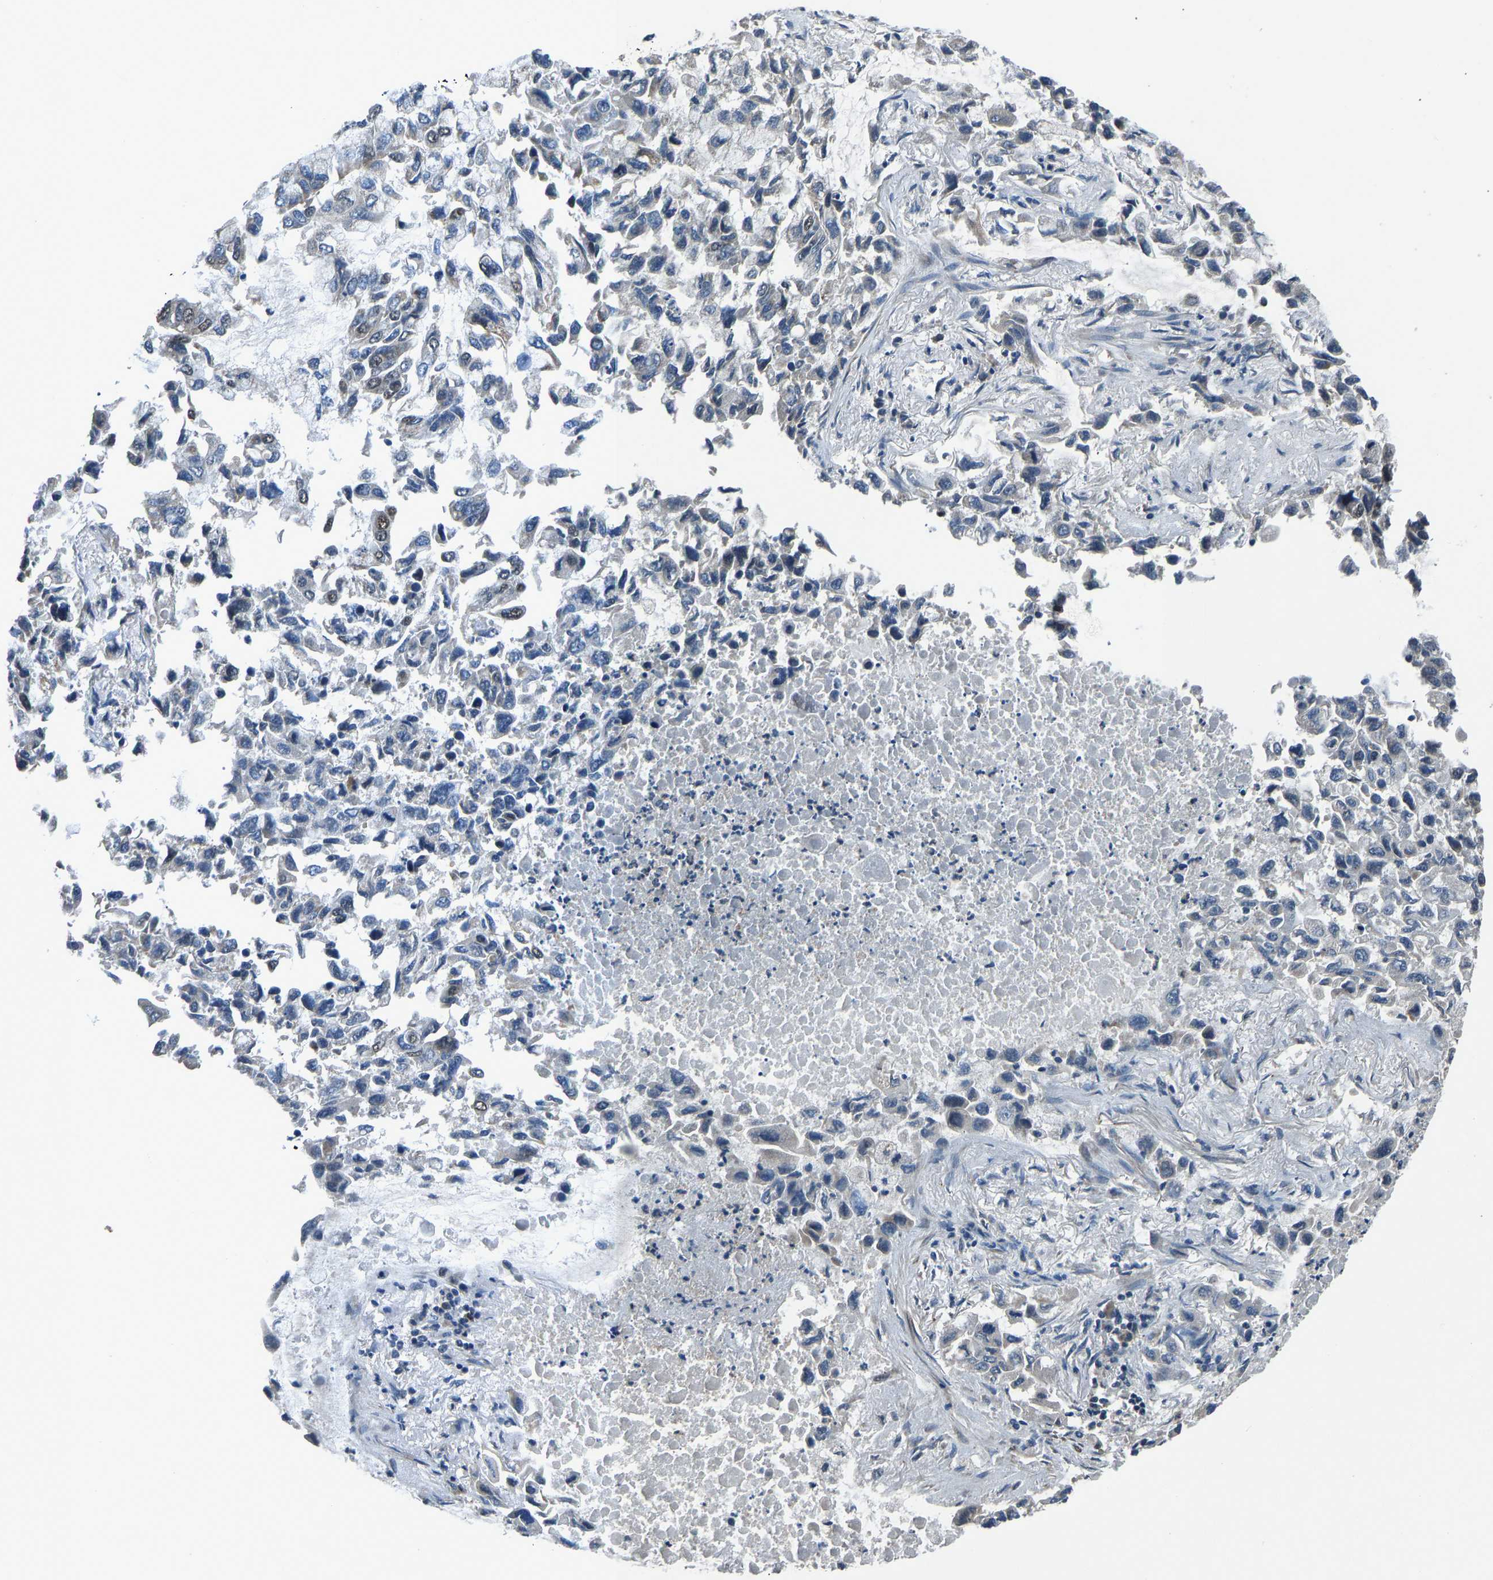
{"staining": {"intensity": "negative", "quantity": "none", "location": "none"}, "tissue": "lung cancer", "cell_type": "Tumor cells", "image_type": "cancer", "snomed": [{"axis": "morphology", "description": "Adenocarcinoma, NOS"}, {"axis": "topography", "description": "Lung"}], "caption": "Immunohistochemistry image of lung cancer stained for a protein (brown), which displays no expression in tumor cells.", "gene": "FOS", "patient": {"sex": "male", "age": 64}}